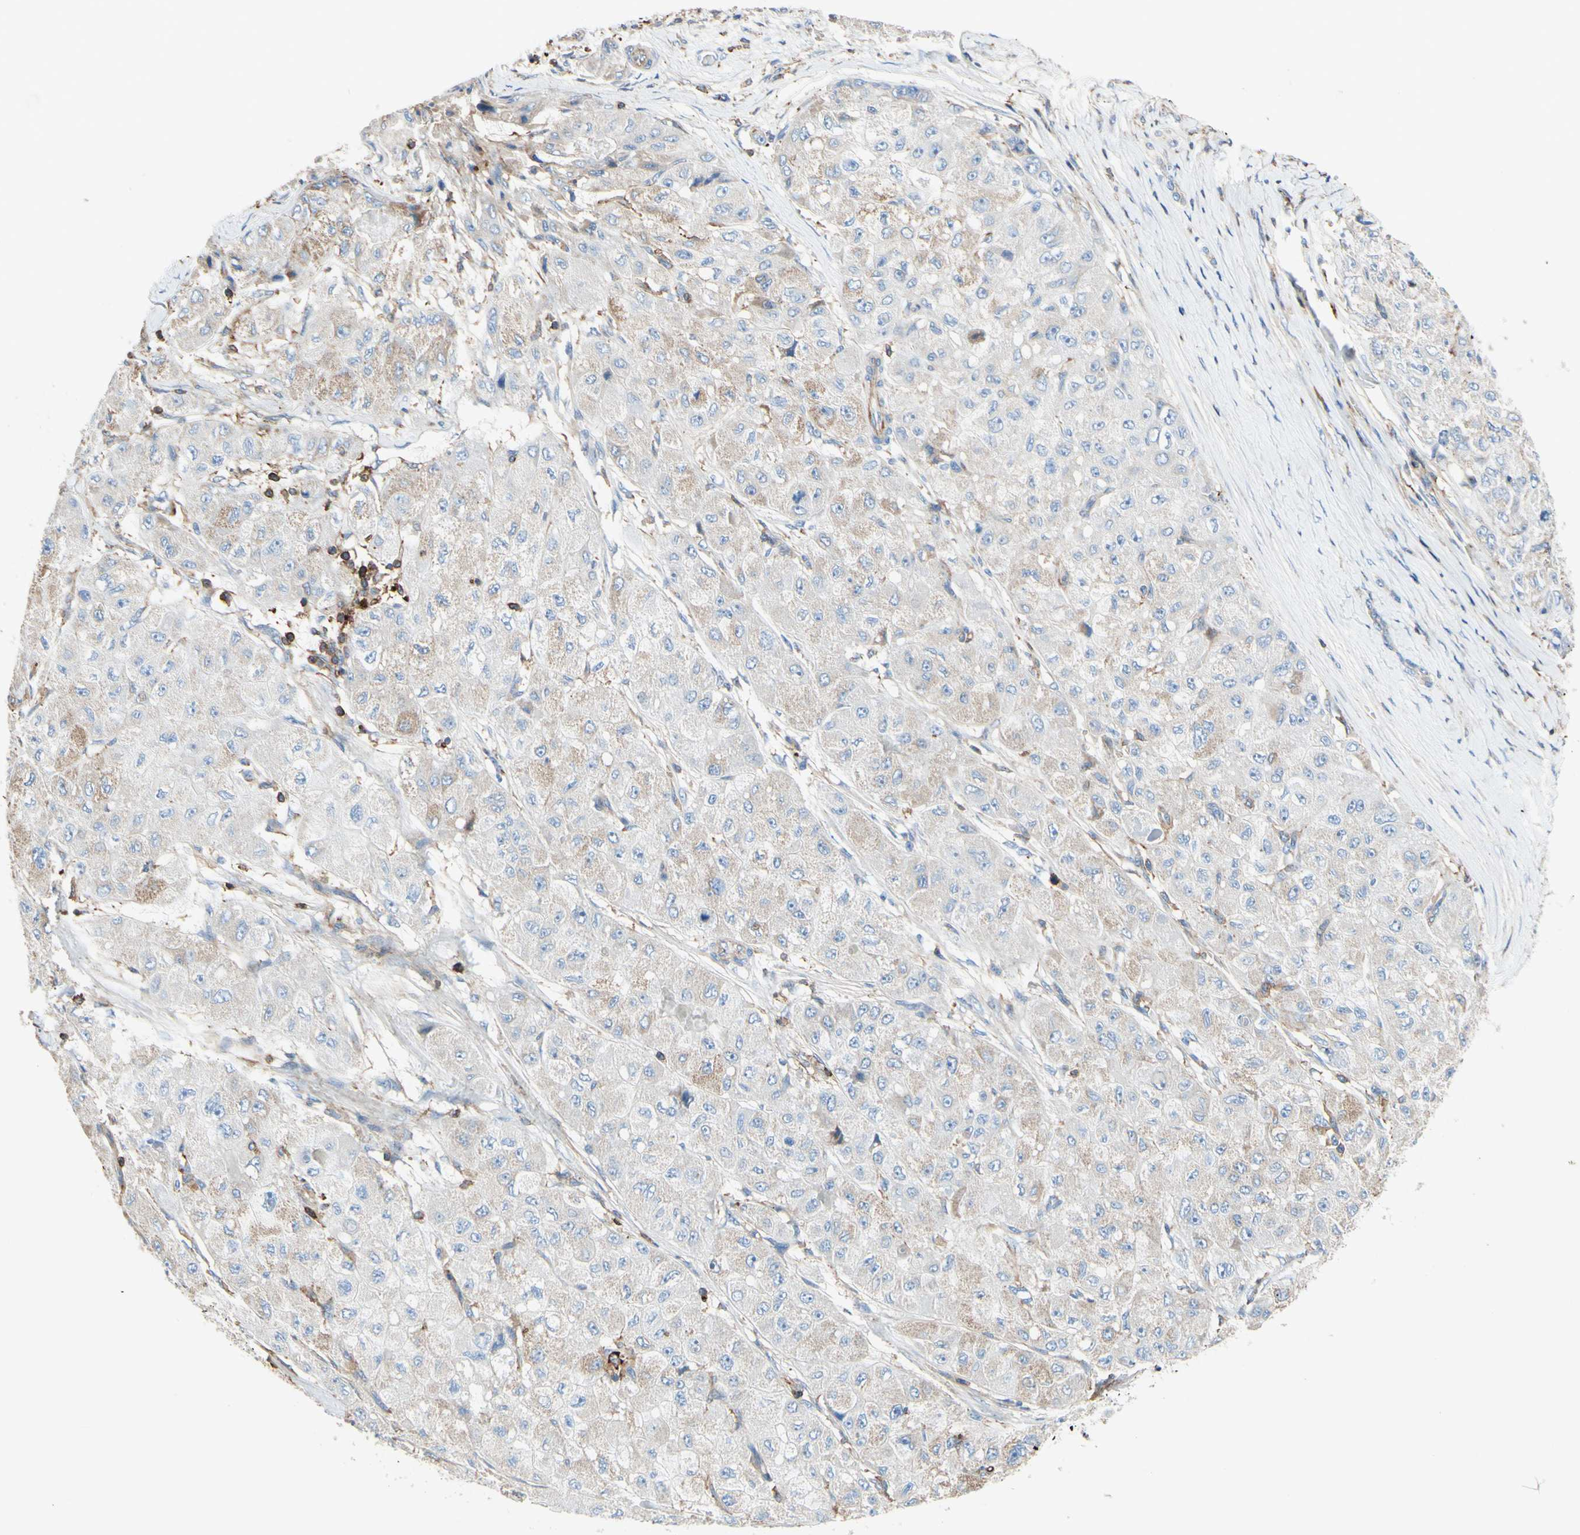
{"staining": {"intensity": "weak", "quantity": "25%-75%", "location": "cytoplasmic/membranous"}, "tissue": "liver cancer", "cell_type": "Tumor cells", "image_type": "cancer", "snomed": [{"axis": "morphology", "description": "Carcinoma, Hepatocellular, NOS"}, {"axis": "topography", "description": "Liver"}], "caption": "The immunohistochemical stain labels weak cytoplasmic/membranous expression in tumor cells of hepatocellular carcinoma (liver) tissue.", "gene": "SEMA4C", "patient": {"sex": "male", "age": 80}}